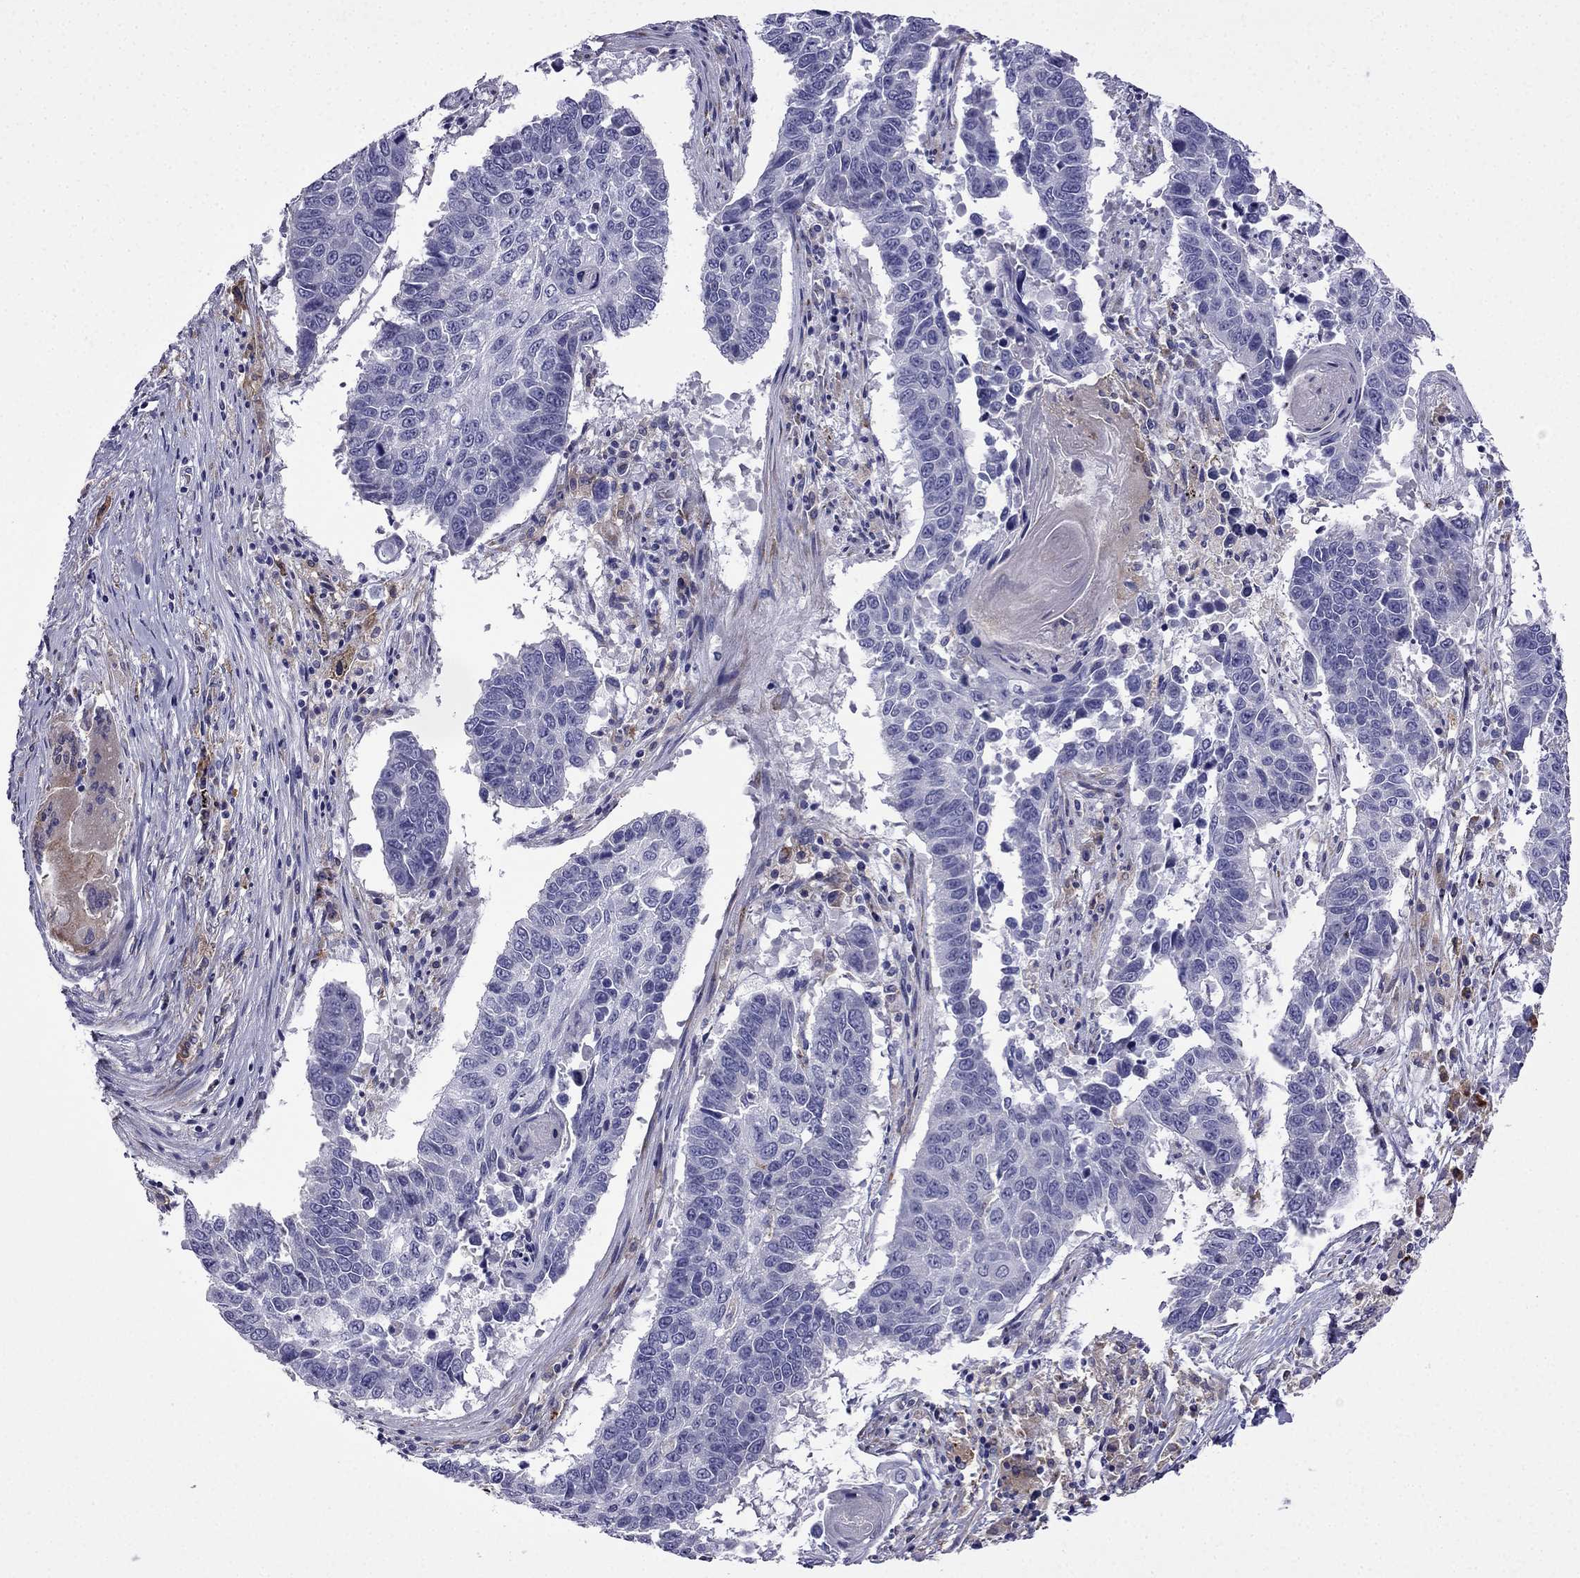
{"staining": {"intensity": "negative", "quantity": "none", "location": "none"}, "tissue": "lung cancer", "cell_type": "Tumor cells", "image_type": "cancer", "snomed": [{"axis": "morphology", "description": "Squamous cell carcinoma, NOS"}, {"axis": "topography", "description": "Lung"}], "caption": "A photomicrograph of human lung cancer is negative for staining in tumor cells.", "gene": "TSSK4", "patient": {"sex": "male", "age": 73}}